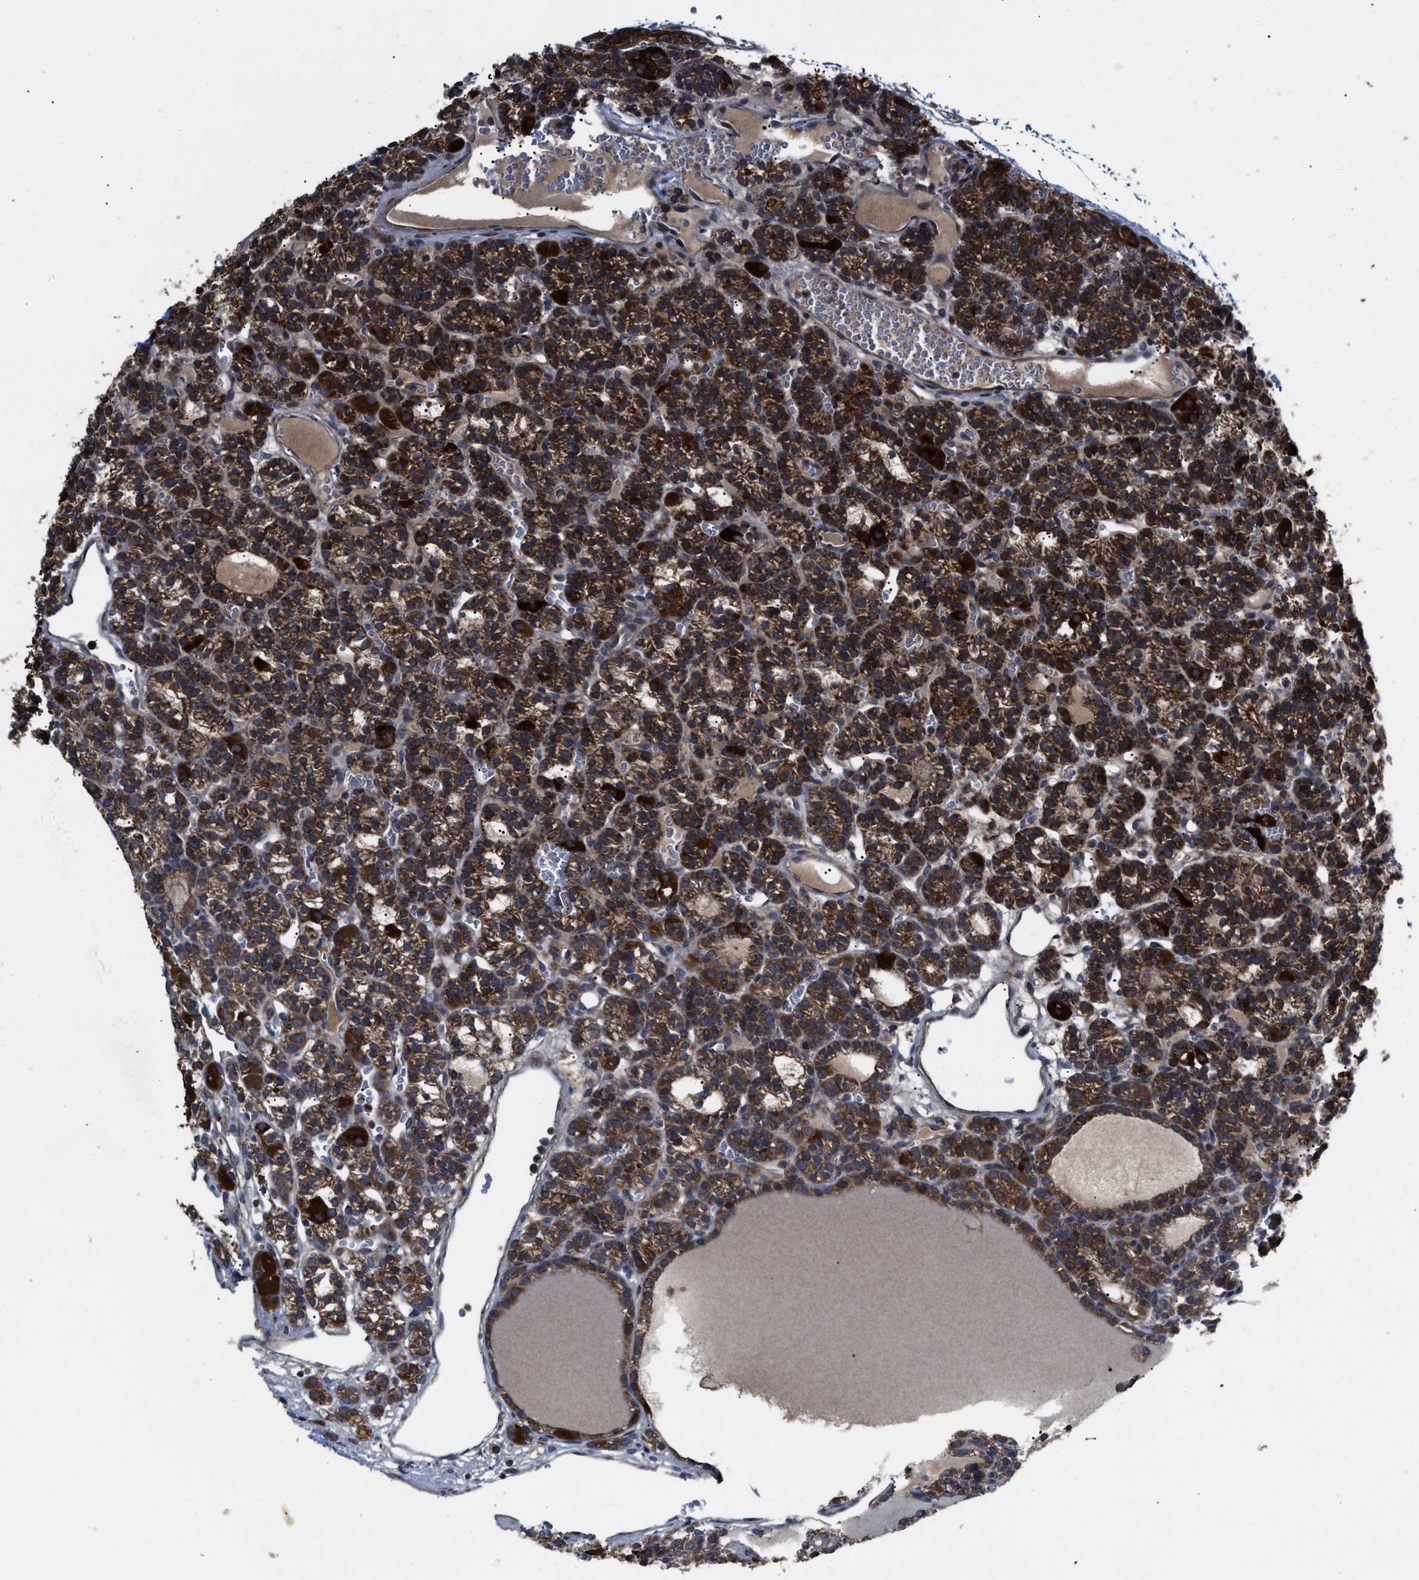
{"staining": {"intensity": "strong", "quantity": ">75%", "location": "cytoplasmic/membranous"}, "tissue": "parathyroid gland", "cell_type": "Glandular cells", "image_type": "normal", "snomed": [{"axis": "morphology", "description": "Normal tissue, NOS"}, {"axis": "morphology", "description": "Adenoma, NOS"}, {"axis": "topography", "description": "Parathyroid gland"}], "caption": "A high amount of strong cytoplasmic/membranous positivity is identified in about >75% of glandular cells in unremarkable parathyroid gland. The protein is stained brown, and the nuclei are stained in blue (DAB IHC with brightfield microscopy, high magnification).", "gene": "PASK", "patient": {"sex": "female", "age": 58}}